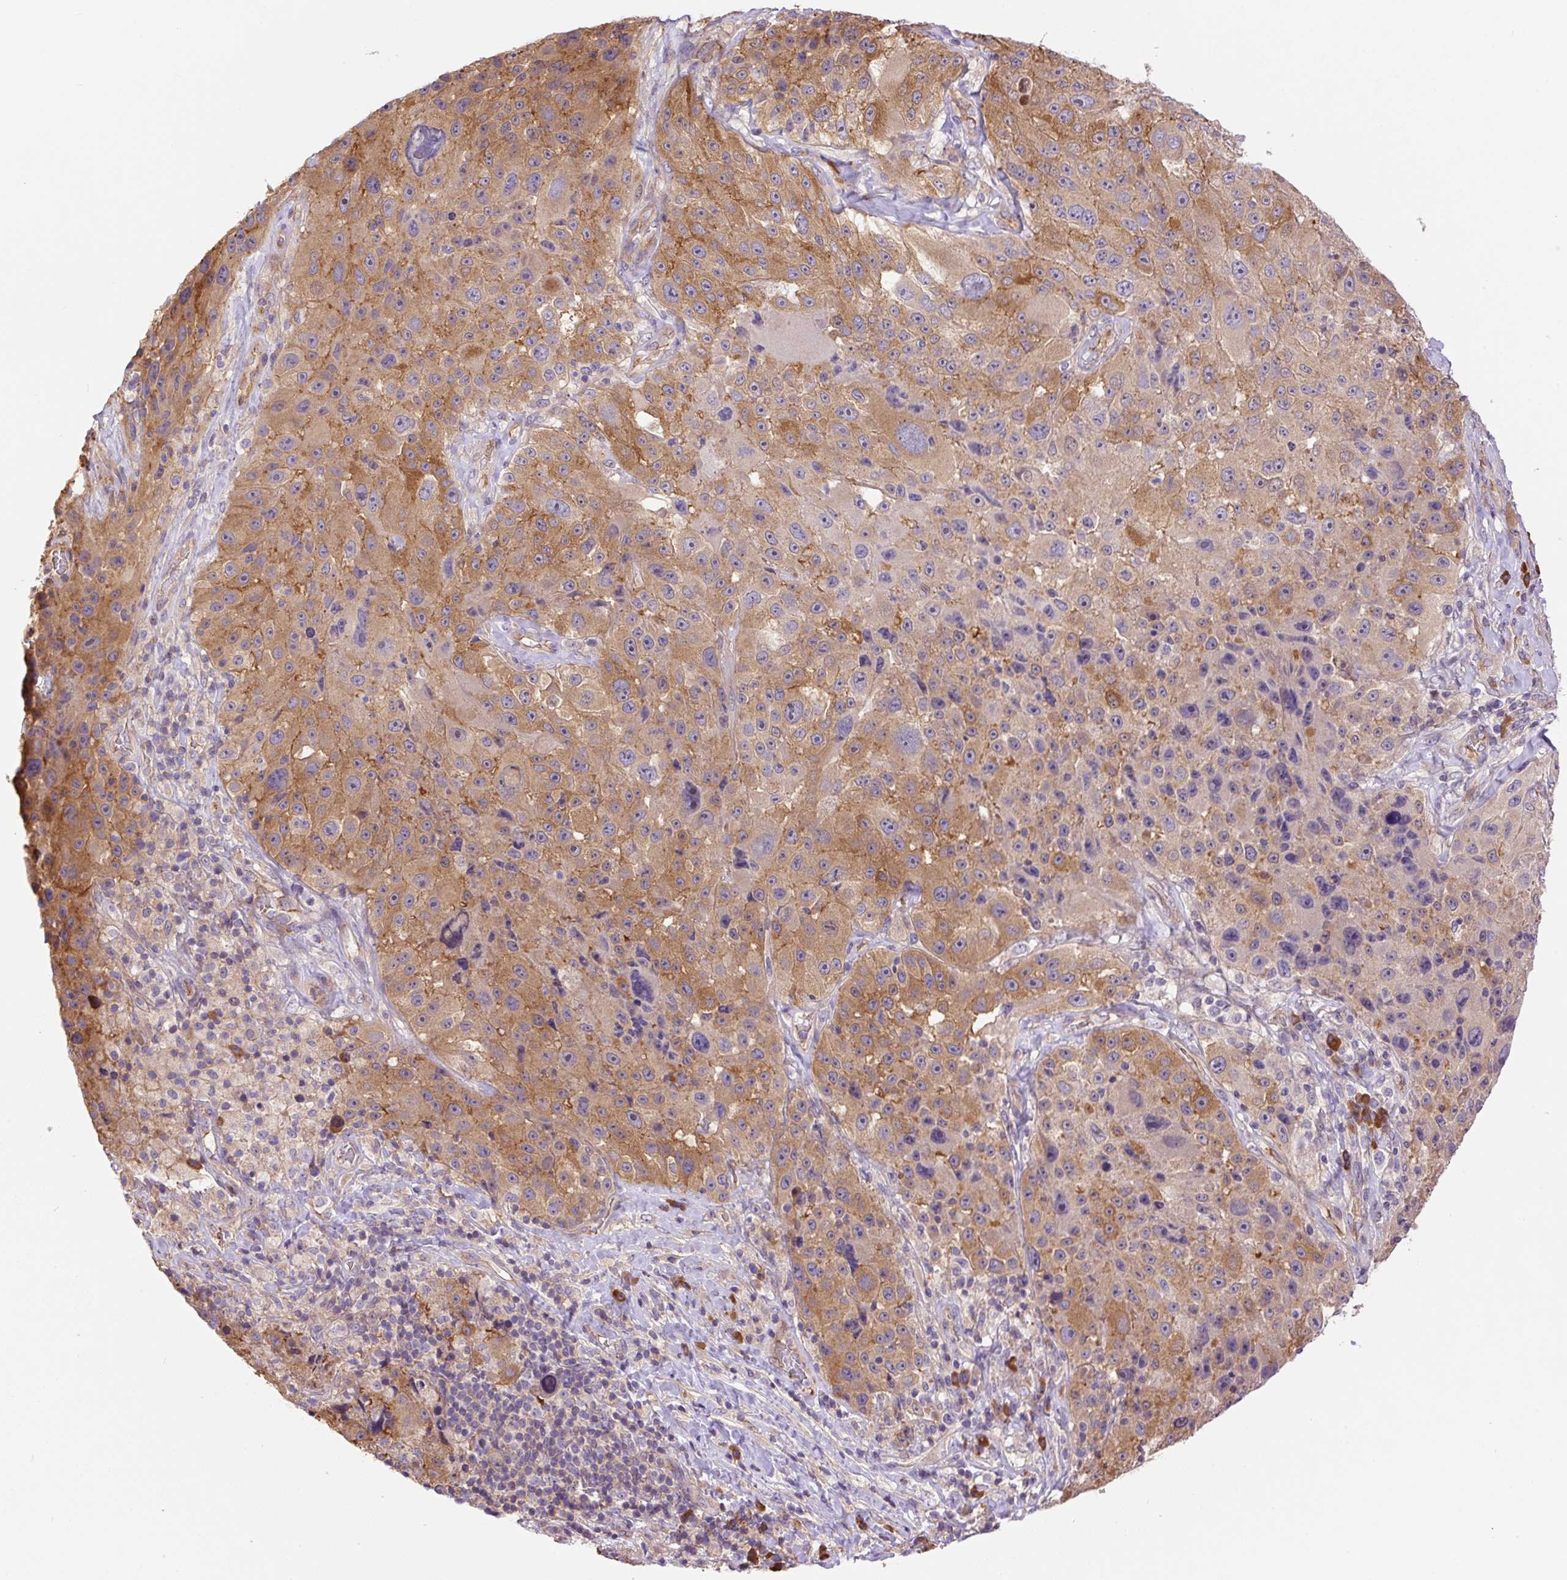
{"staining": {"intensity": "moderate", "quantity": "25%-75%", "location": "cytoplasmic/membranous"}, "tissue": "melanoma", "cell_type": "Tumor cells", "image_type": "cancer", "snomed": [{"axis": "morphology", "description": "Malignant melanoma, Metastatic site"}, {"axis": "topography", "description": "Lymph node"}], "caption": "Melanoma was stained to show a protein in brown. There is medium levels of moderate cytoplasmic/membranous expression in approximately 25%-75% of tumor cells.", "gene": "PPME1", "patient": {"sex": "male", "age": 62}}